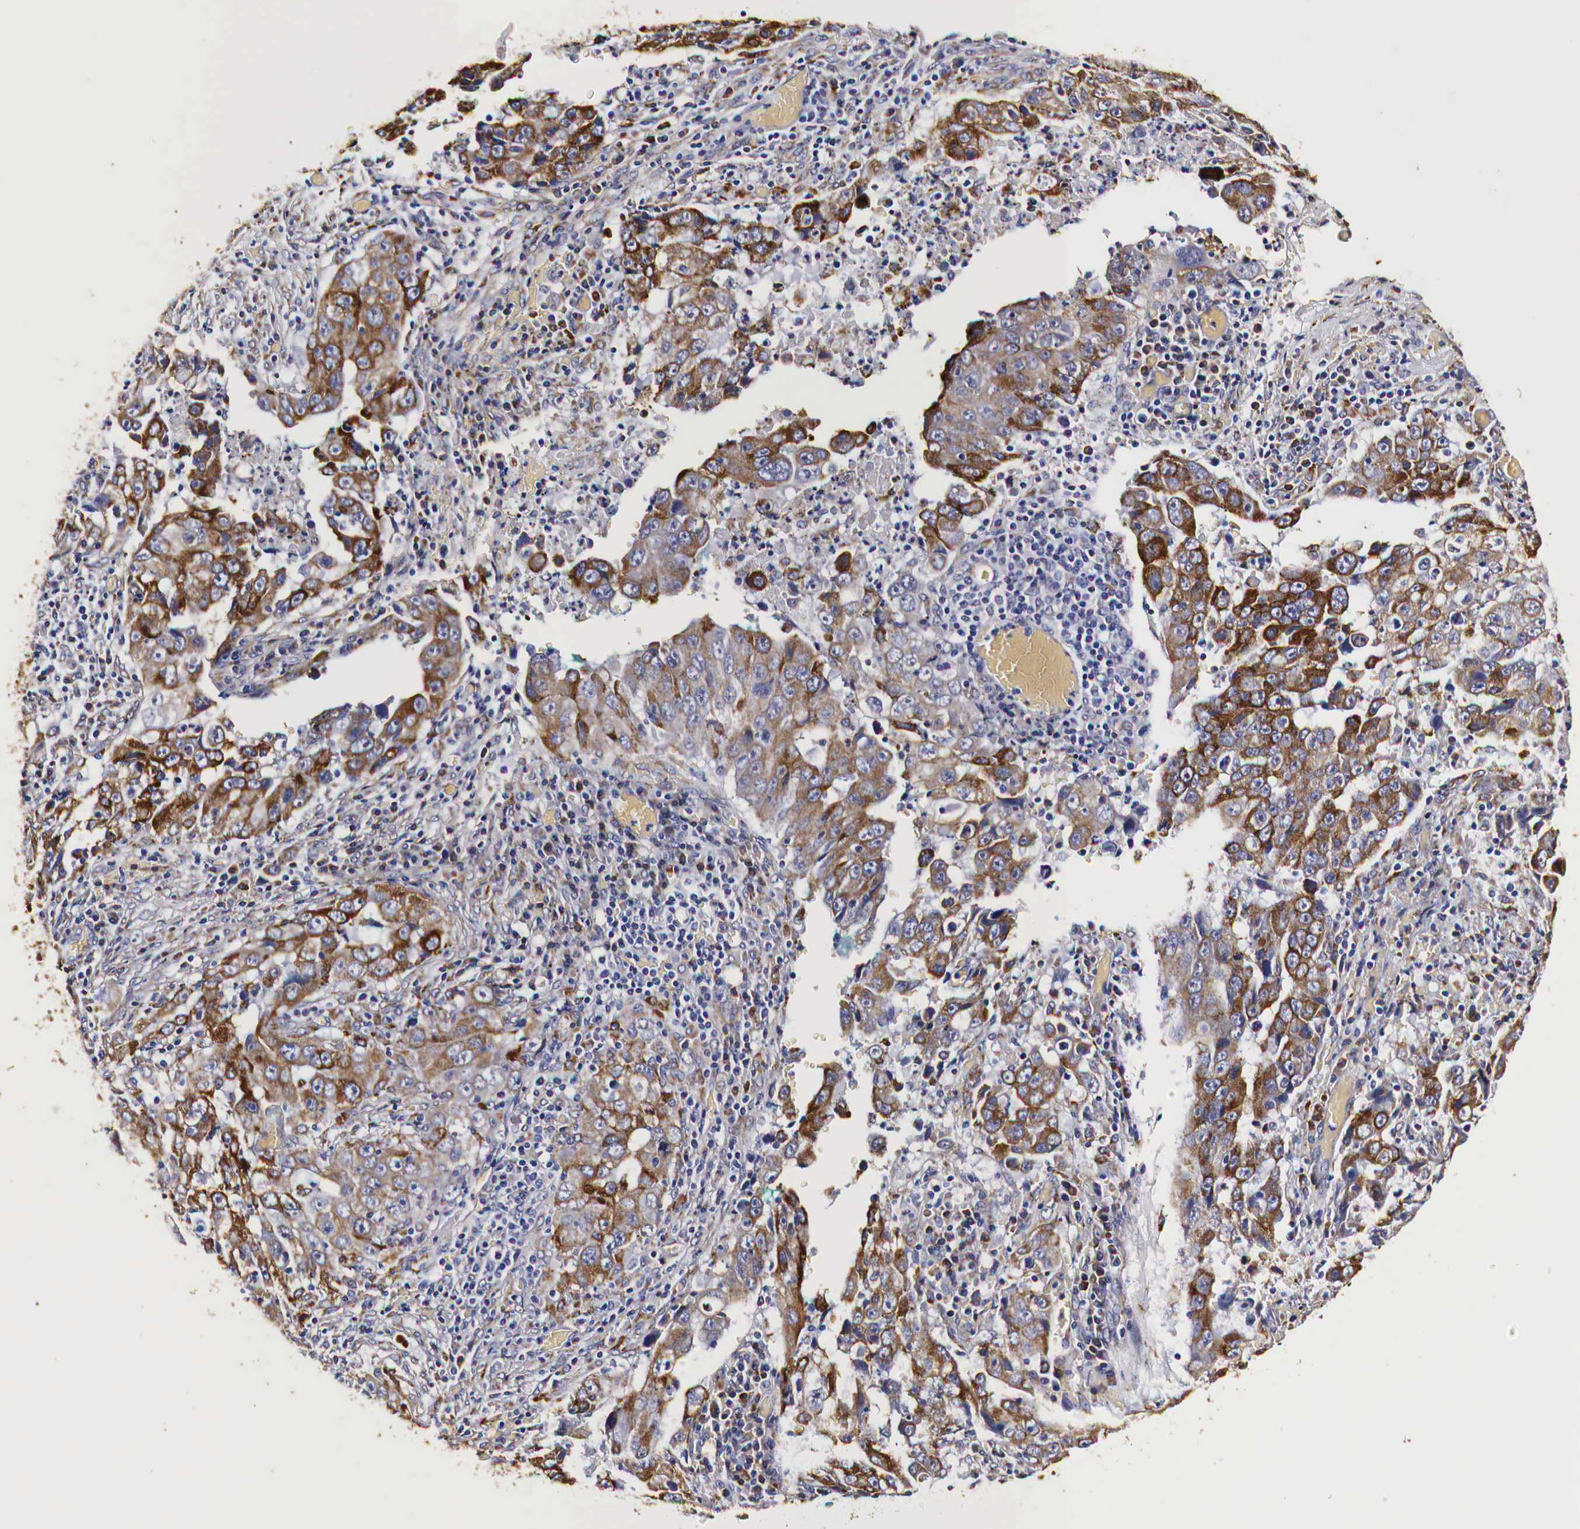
{"staining": {"intensity": "moderate", "quantity": ">75%", "location": "cytoplasmic/membranous"}, "tissue": "lung cancer", "cell_type": "Tumor cells", "image_type": "cancer", "snomed": [{"axis": "morphology", "description": "Squamous cell carcinoma, NOS"}, {"axis": "topography", "description": "Lung"}], "caption": "Human lung cancer (squamous cell carcinoma) stained for a protein (brown) reveals moderate cytoplasmic/membranous positive expression in approximately >75% of tumor cells.", "gene": "CKAP4", "patient": {"sex": "male", "age": 64}}